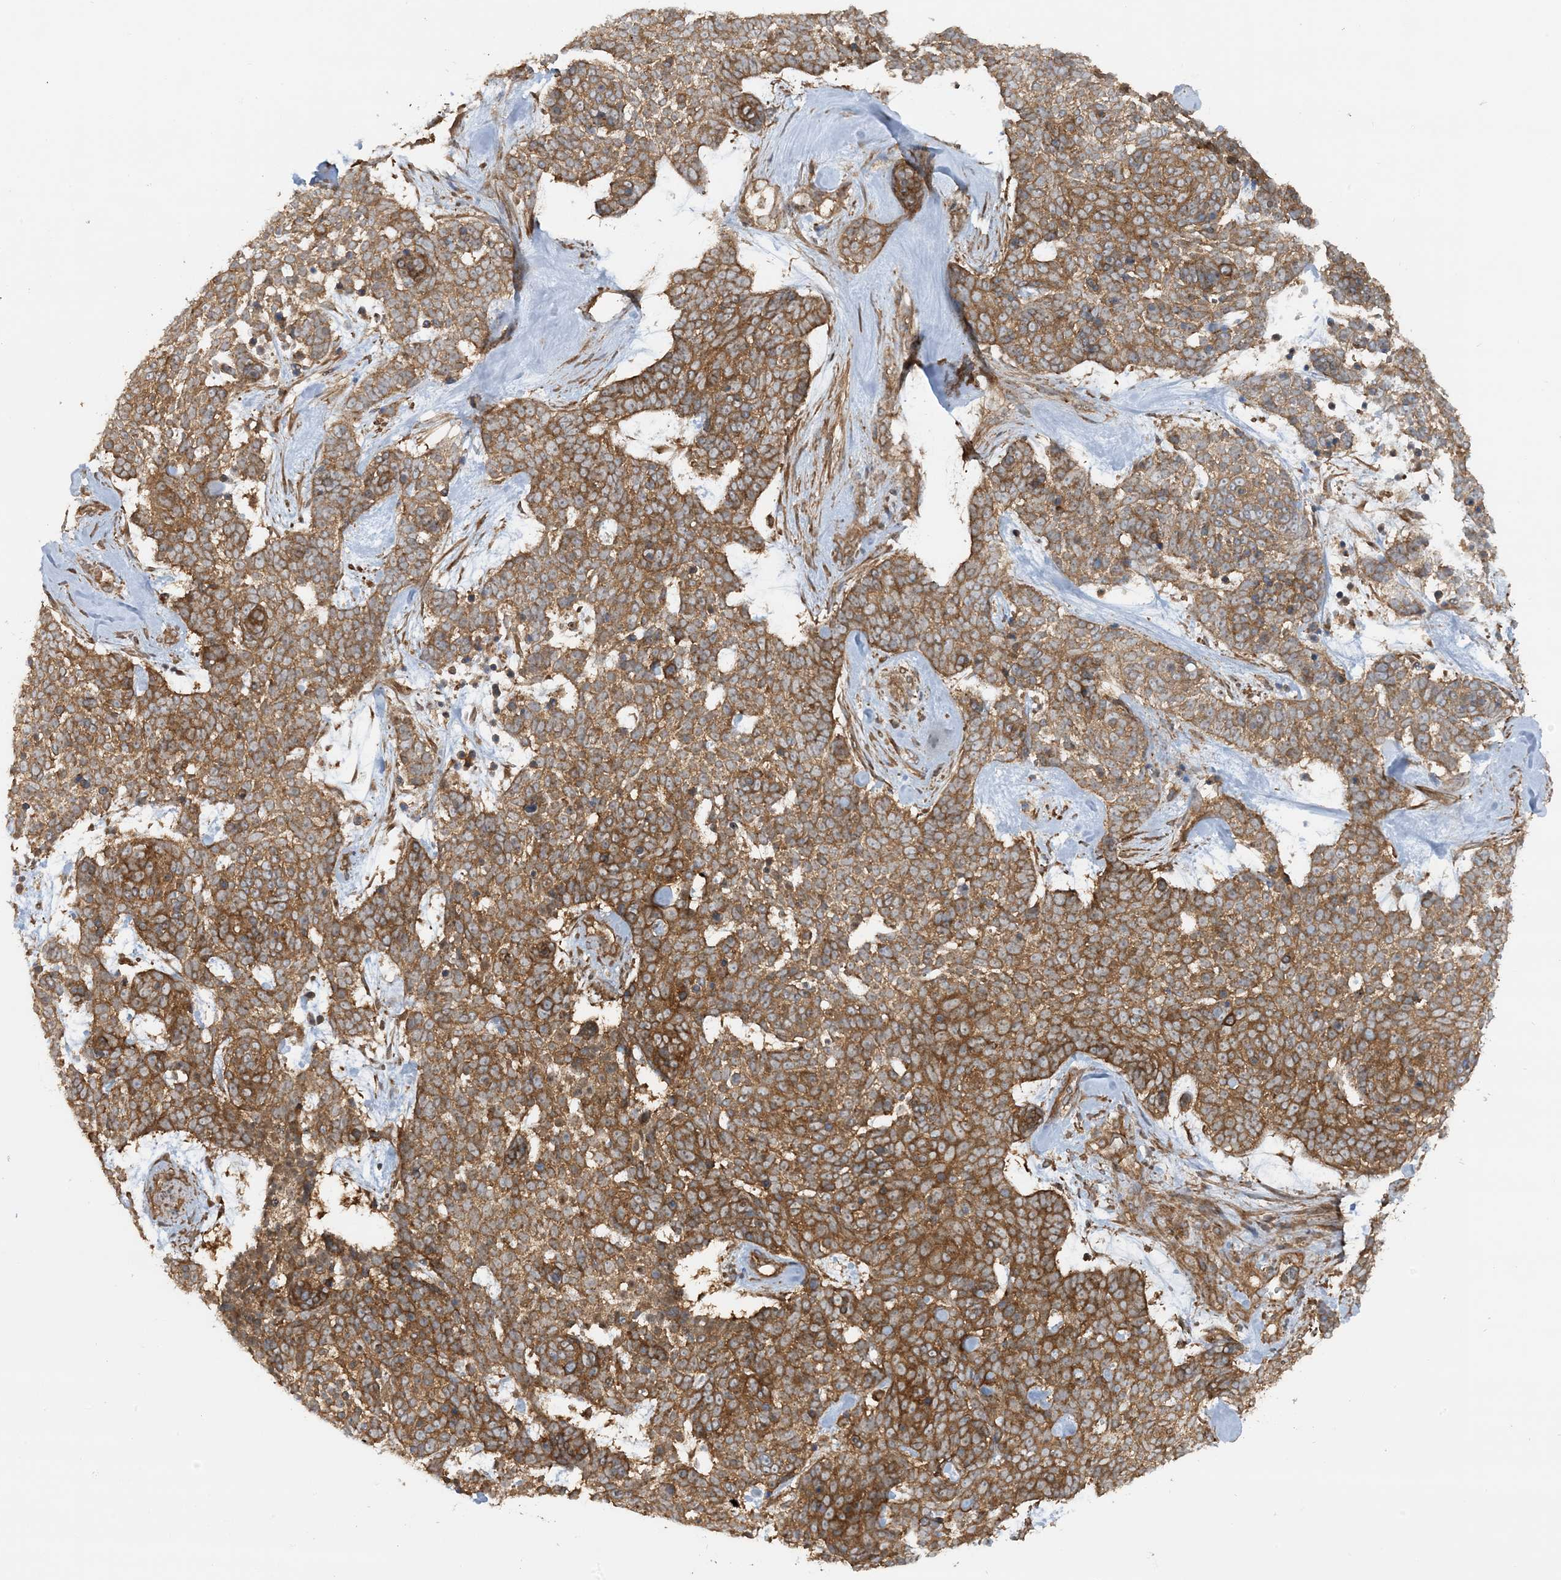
{"staining": {"intensity": "moderate", "quantity": ">75%", "location": "cytoplasmic/membranous"}, "tissue": "skin cancer", "cell_type": "Tumor cells", "image_type": "cancer", "snomed": [{"axis": "morphology", "description": "Basal cell carcinoma"}, {"axis": "topography", "description": "Skin"}], "caption": "Protein analysis of skin cancer tissue exhibits moderate cytoplasmic/membranous positivity in about >75% of tumor cells.", "gene": "STAM2", "patient": {"sex": "female", "age": 81}}